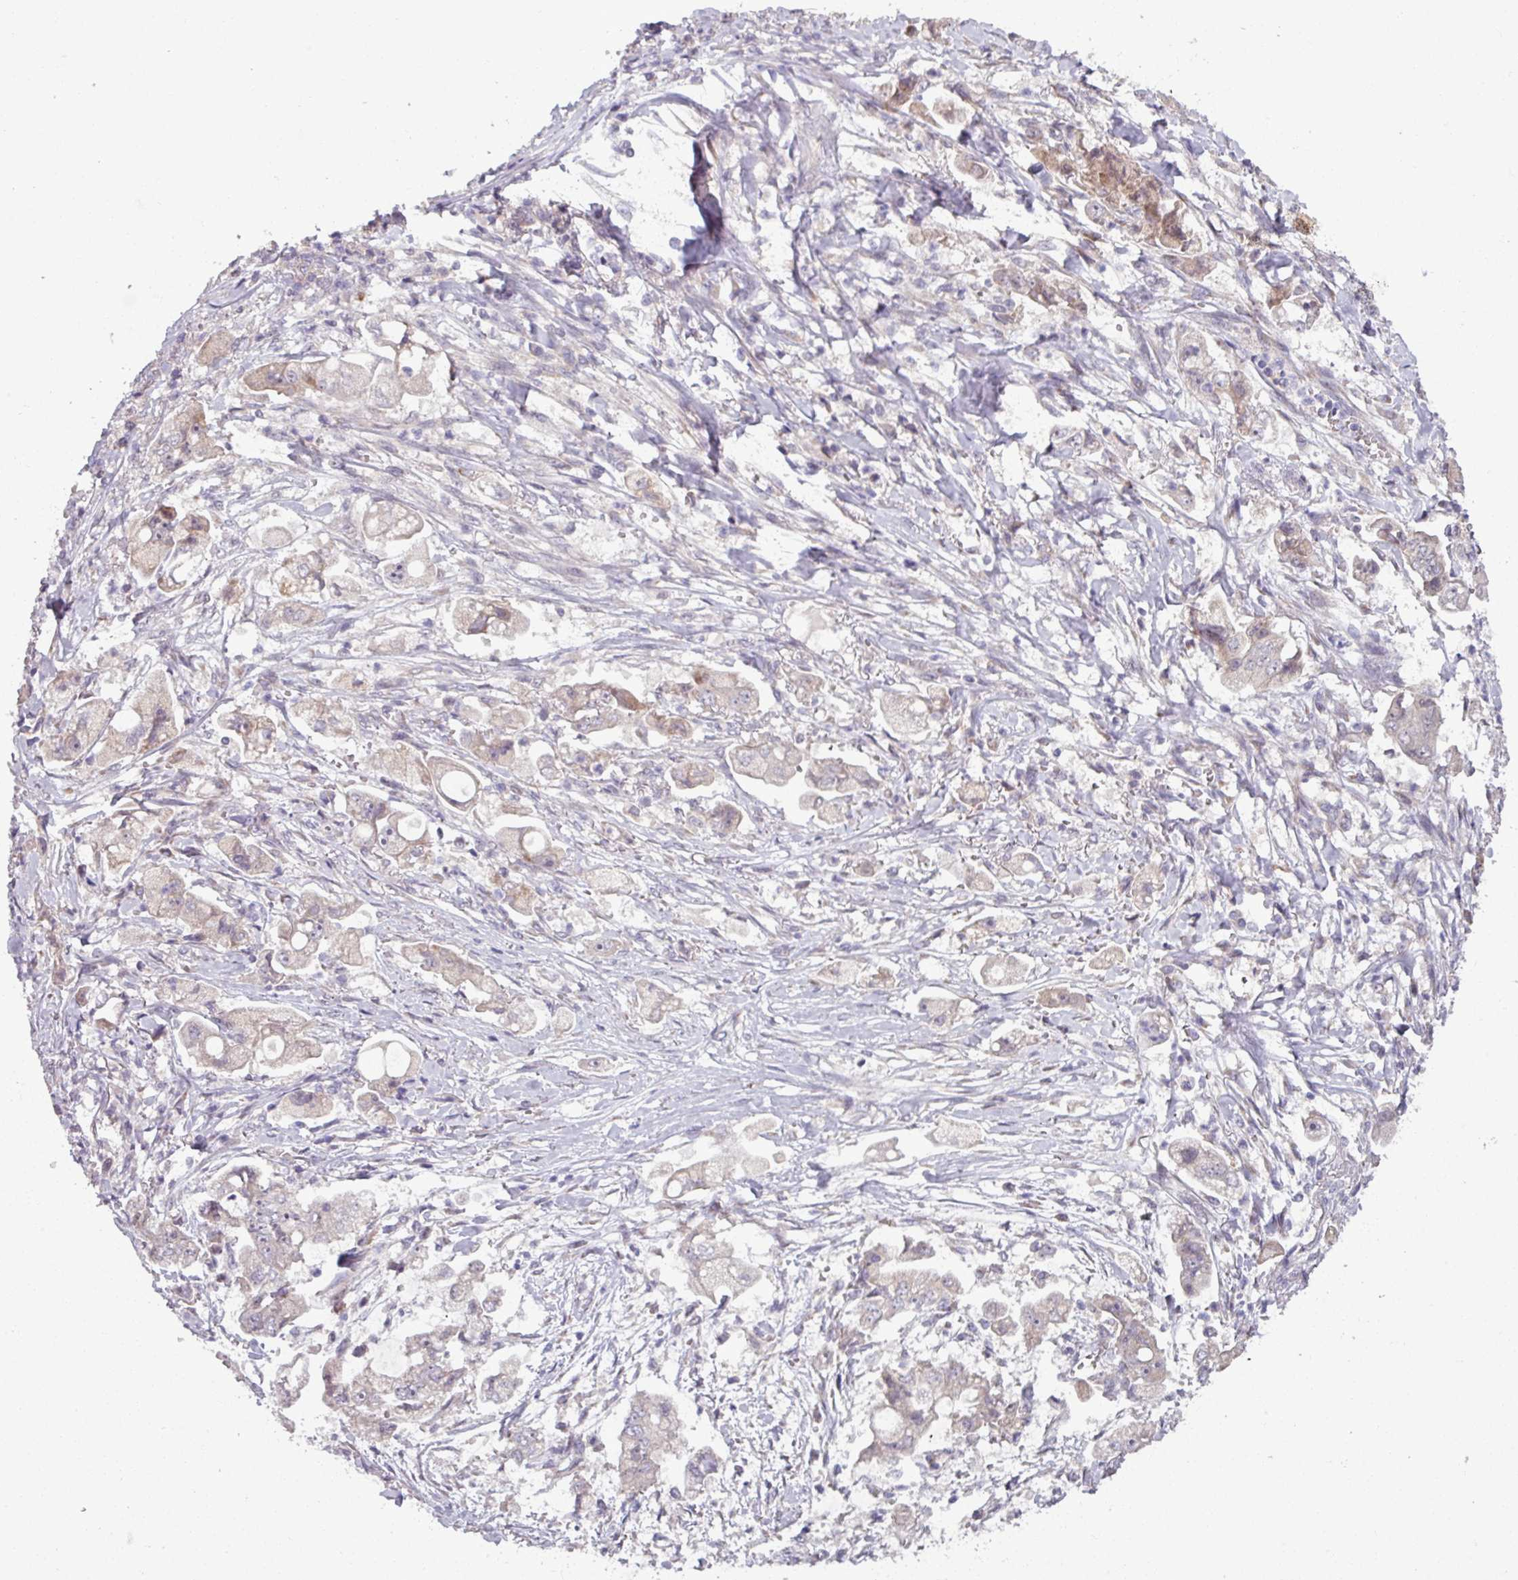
{"staining": {"intensity": "weak", "quantity": "<25%", "location": "cytoplasmic/membranous"}, "tissue": "stomach cancer", "cell_type": "Tumor cells", "image_type": "cancer", "snomed": [{"axis": "morphology", "description": "Adenocarcinoma, NOS"}, {"axis": "topography", "description": "Stomach"}], "caption": "Tumor cells show no significant protein staining in stomach cancer.", "gene": "OGFOD3", "patient": {"sex": "male", "age": 62}}